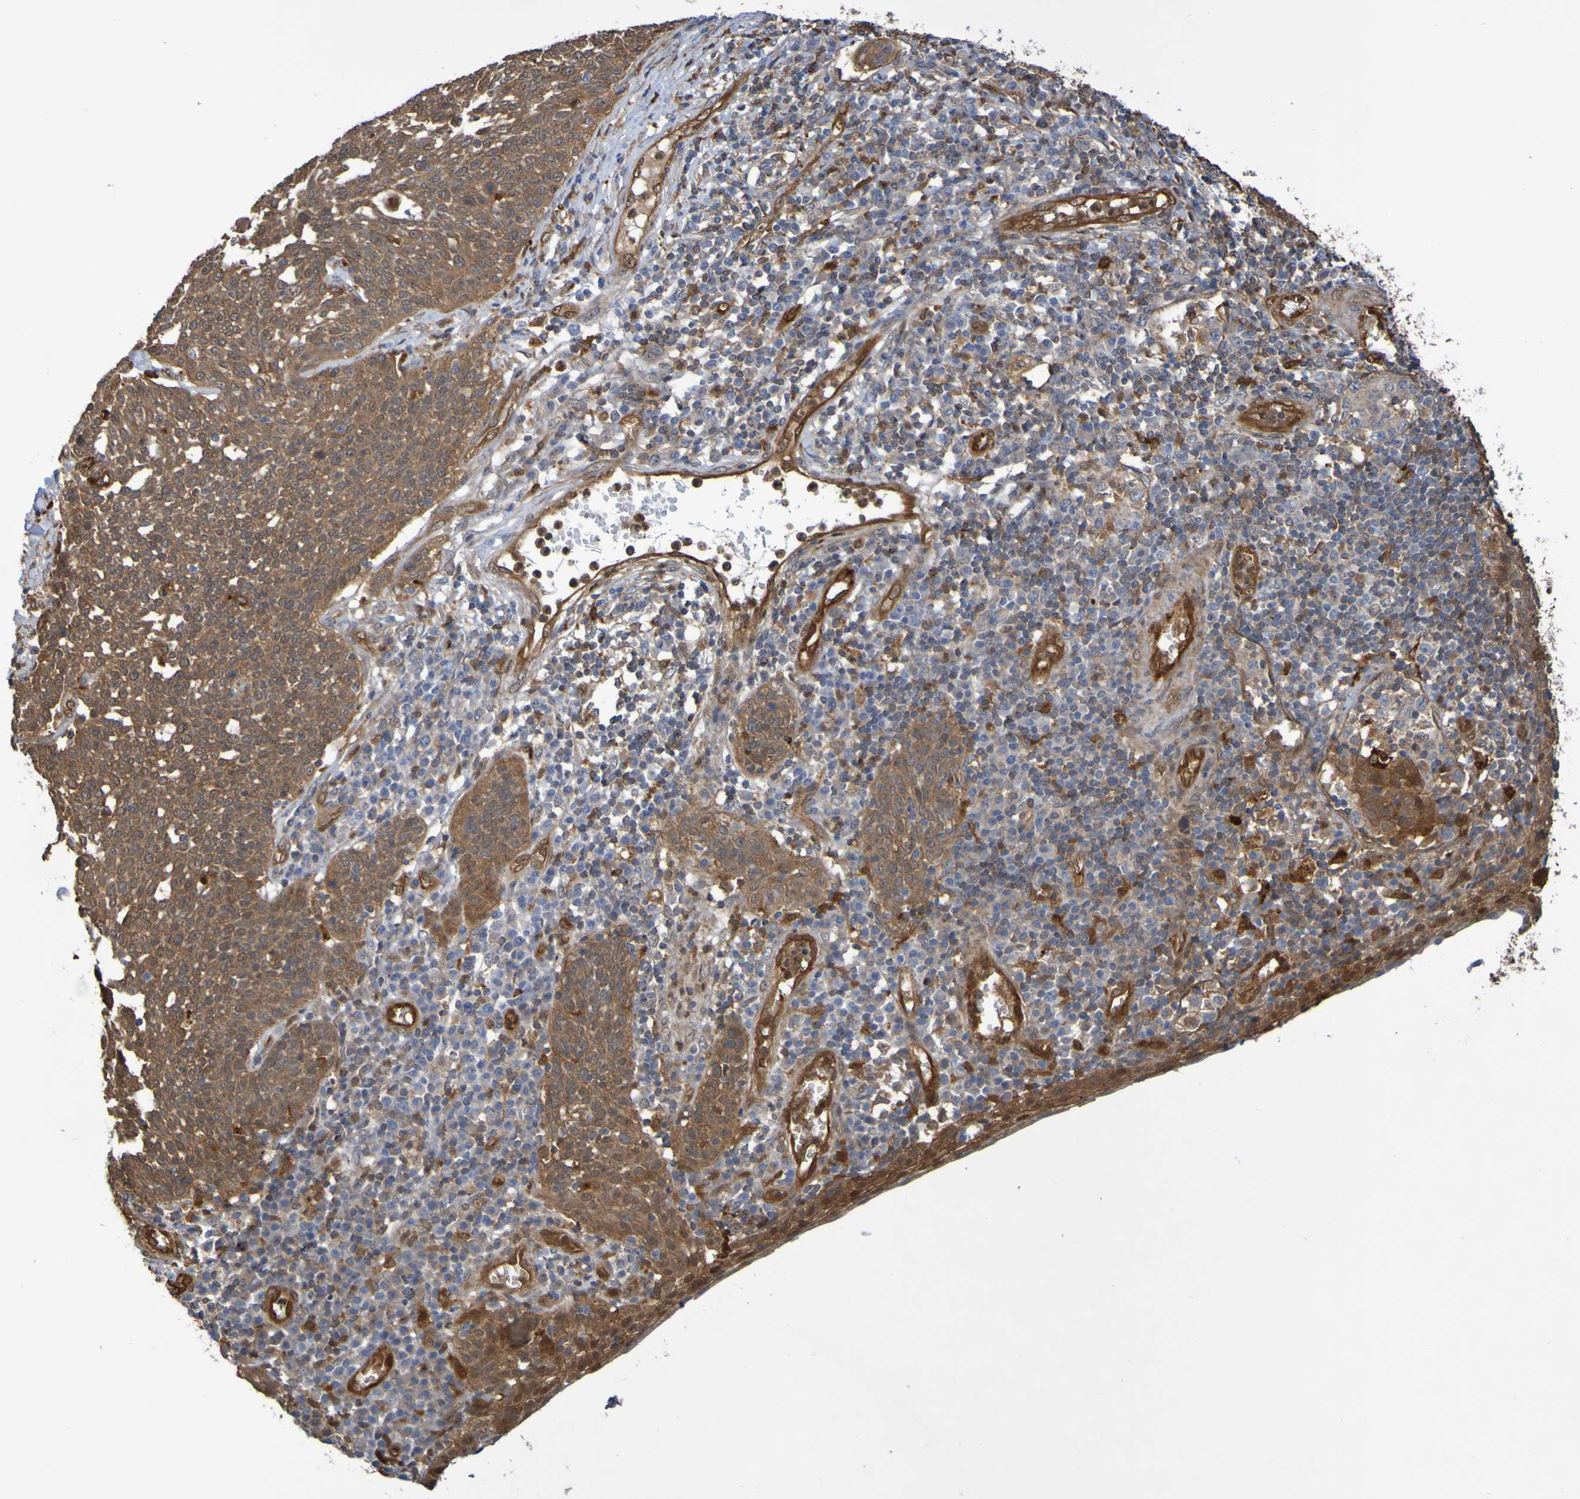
{"staining": {"intensity": "moderate", "quantity": ">75%", "location": "cytoplasmic/membranous"}, "tissue": "cervical cancer", "cell_type": "Tumor cells", "image_type": "cancer", "snomed": [{"axis": "morphology", "description": "Squamous cell carcinoma, NOS"}, {"axis": "topography", "description": "Cervix"}], "caption": "Immunohistochemistry histopathology image of cervical squamous cell carcinoma stained for a protein (brown), which demonstrates medium levels of moderate cytoplasmic/membranous positivity in approximately >75% of tumor cells.", "gene": "SERPINB6", "patient": {"sex": "female", "age": 34}}